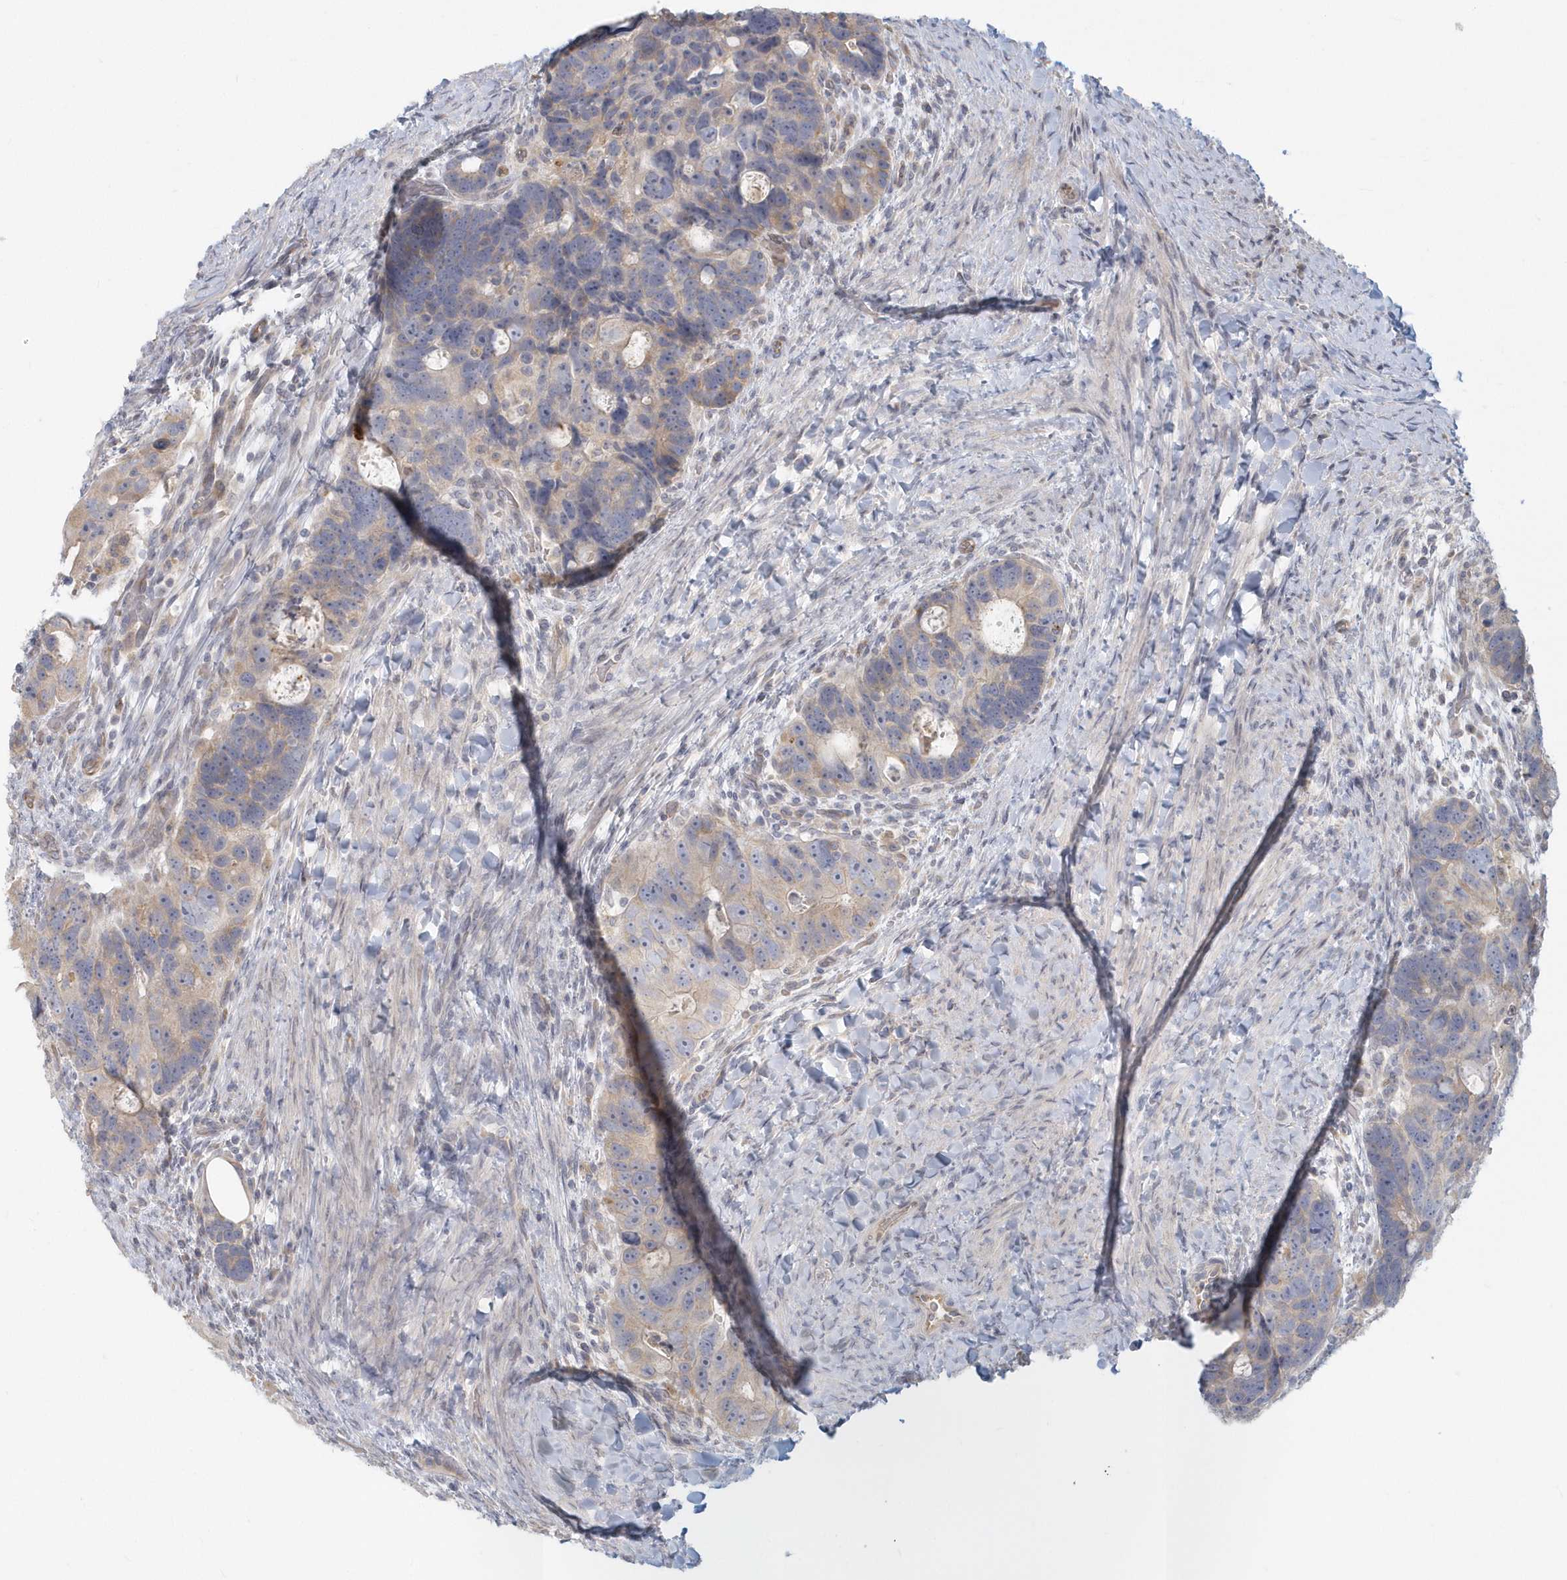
{"staining": {"intensity": "weak", "quantity": "25%-75%", "location": "cytoplasmic/membranous"}, "tissue": "colorectal cancer", "cell_type": "Tumor cells", "image_type": "cancer", "snomed": [{"axis": "morphology", "description": "Adenocarcinoma, NOS"}, {"axis": "topography", "description": "Rectum"}], "caption": "This photomicrograph reveals immunohistochemistry (IHC) staining of colorectal cancer (adenocarcinoma), with low weak cytoplasmic/membranous positivity in approximately 25%-75% of tumor cells.", "gene": "NAPB", "patient": {"sex": "male", "age": 59}}